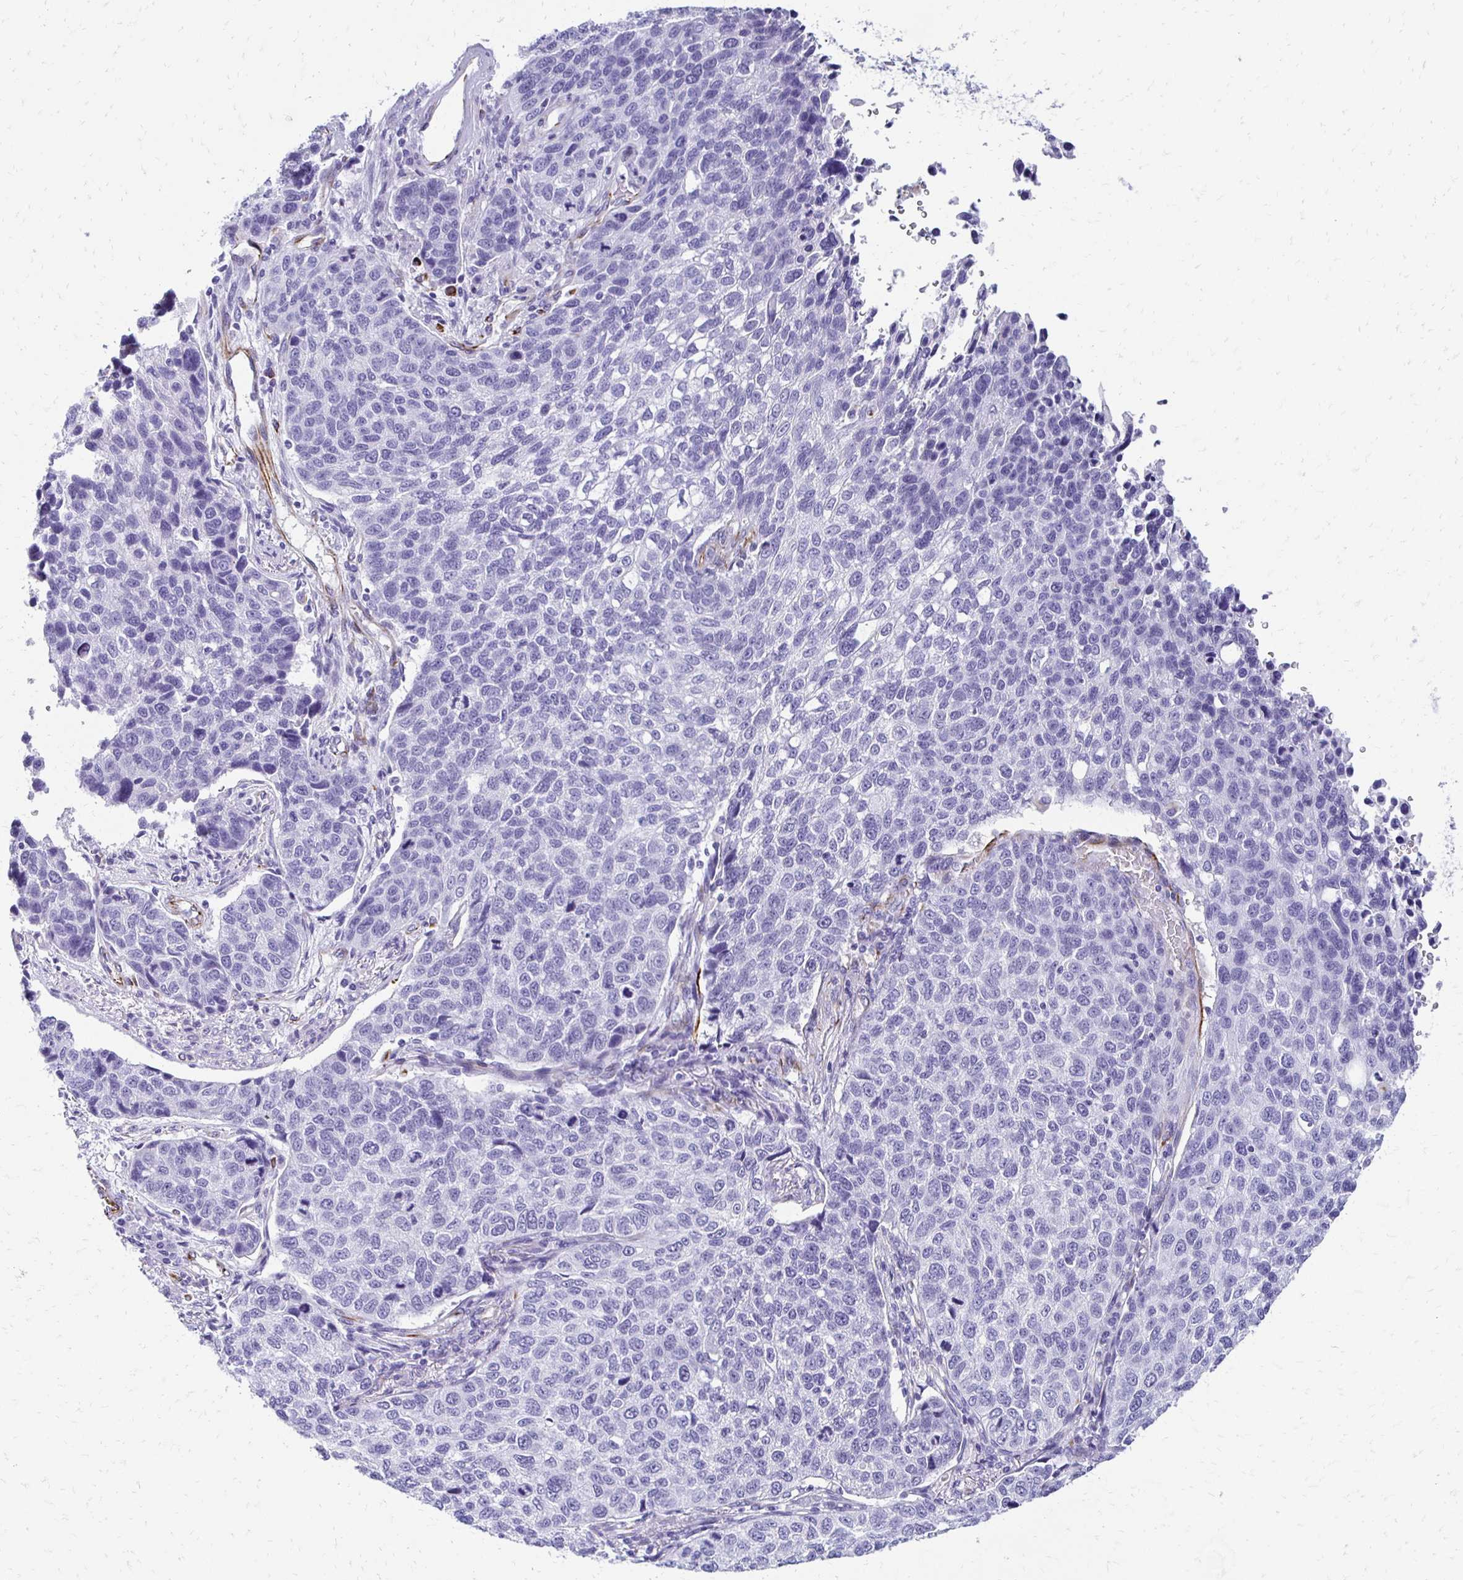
{"staining": {"intensity": "negative", "quantity": "none", "location": "none"}, "tissue": "lung cancer", "cell_type": "Tumor cells", "image_type": "cancer", "snomed": [{"axis": "morphology", "description": "Squamous cell carcinoma, NOS"}, {"axis": "topography", "description": "Lymph node"}, {"axis": "topography", "description": "Lung"}], "caption": "This is an IHC image of human squamous cell carcinoma (lung). There is no expression in tumor cells.", "gene": "TMEM54", "patient": {"sex": "male", "age": 61}}